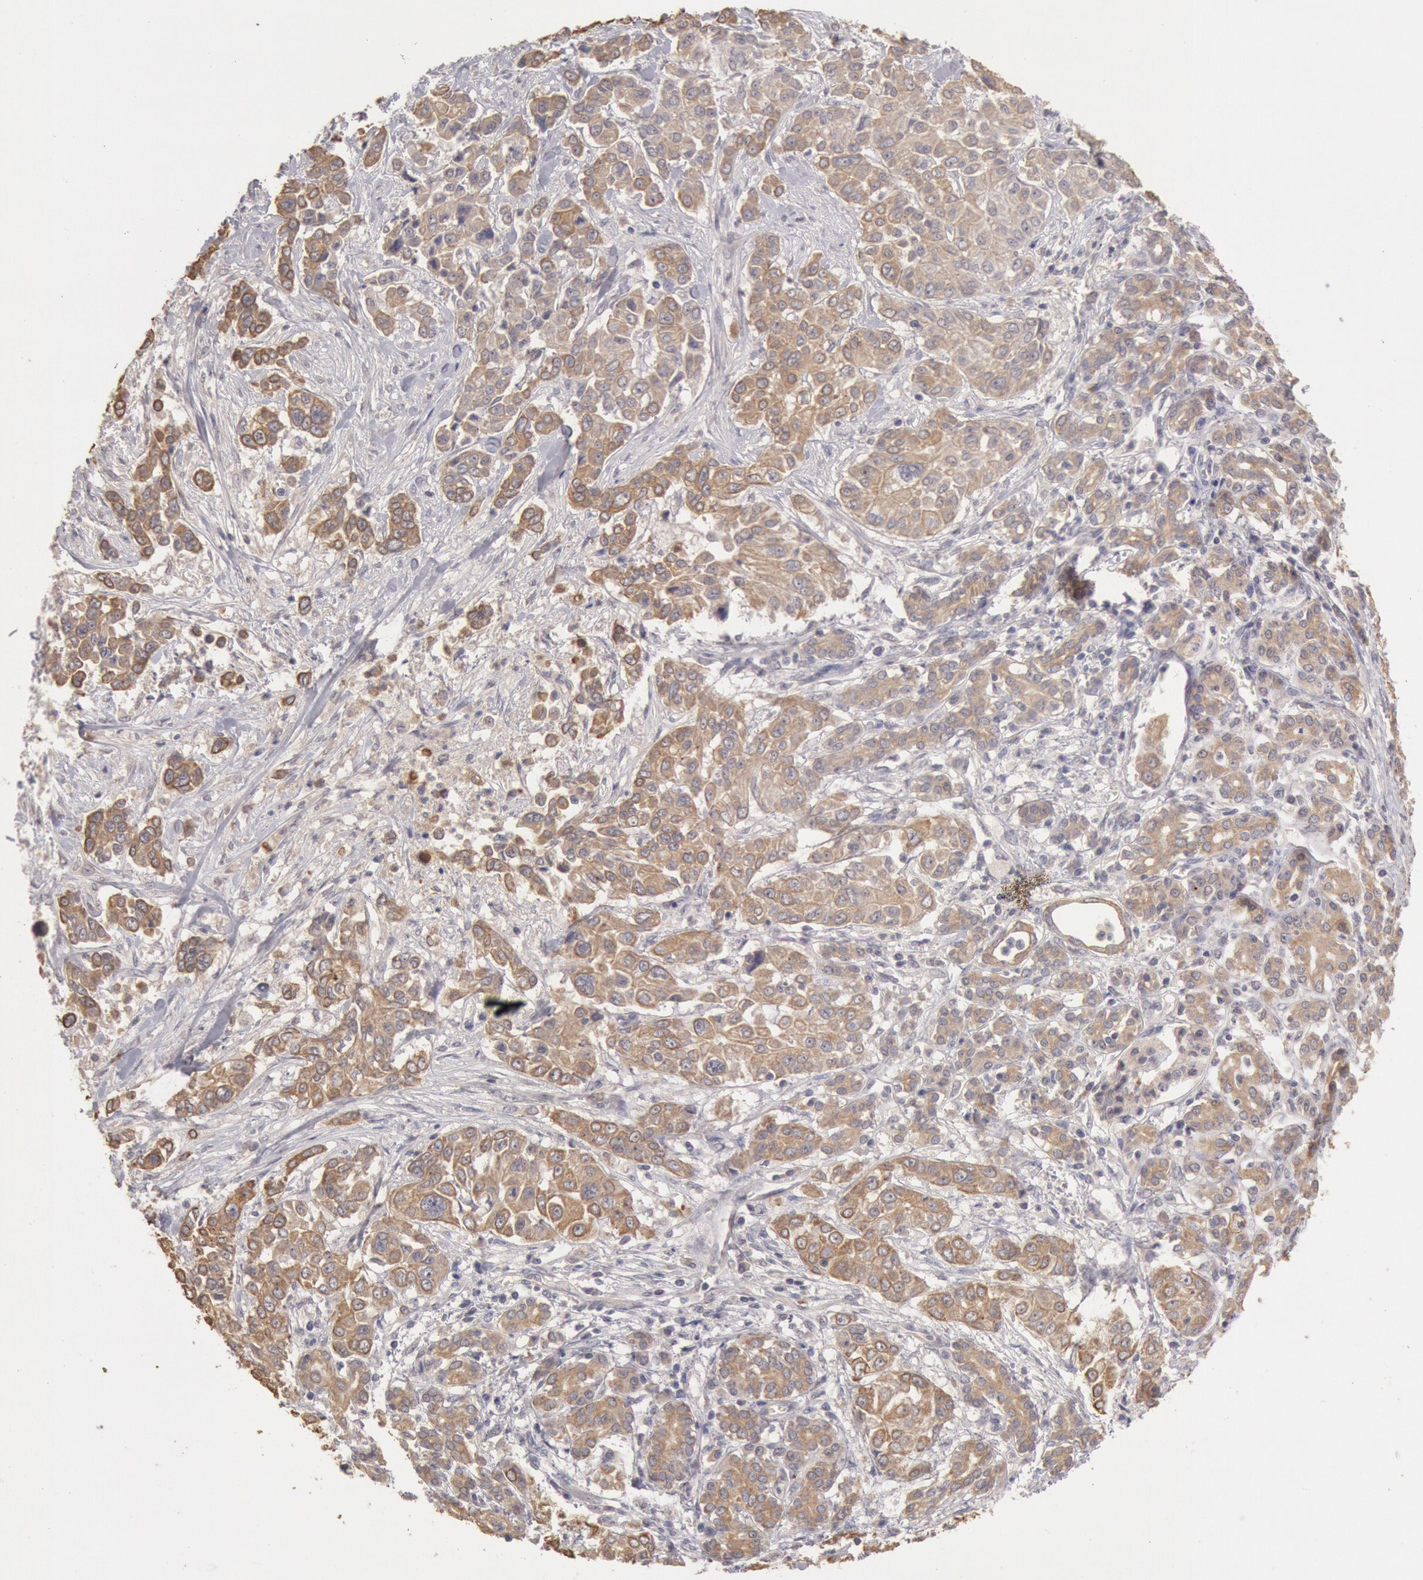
{"staining": {"intensity": "moderate", "quantity": ">75%", "location": "cytoplasmic/membranous"}, "tissue": "pancreatic cancer", "cell_type": "Tumor cells", "image_type": "cancer", "snomed": [{"axis": "morphology", "description": "Adenocarcinoma, NOS"}, {"axis": "topography", "description": "Pancreas"}], "caption": "An IHC image of tumor tissue is shown. Protein staining in brown shows moderate cytoplasmic/membranous positivity in pancreatic cancer (adenocarcinoma) within tumor cells.", "gene": "ZFP36L1", "patient": {"sex": "female", "age": 52}}